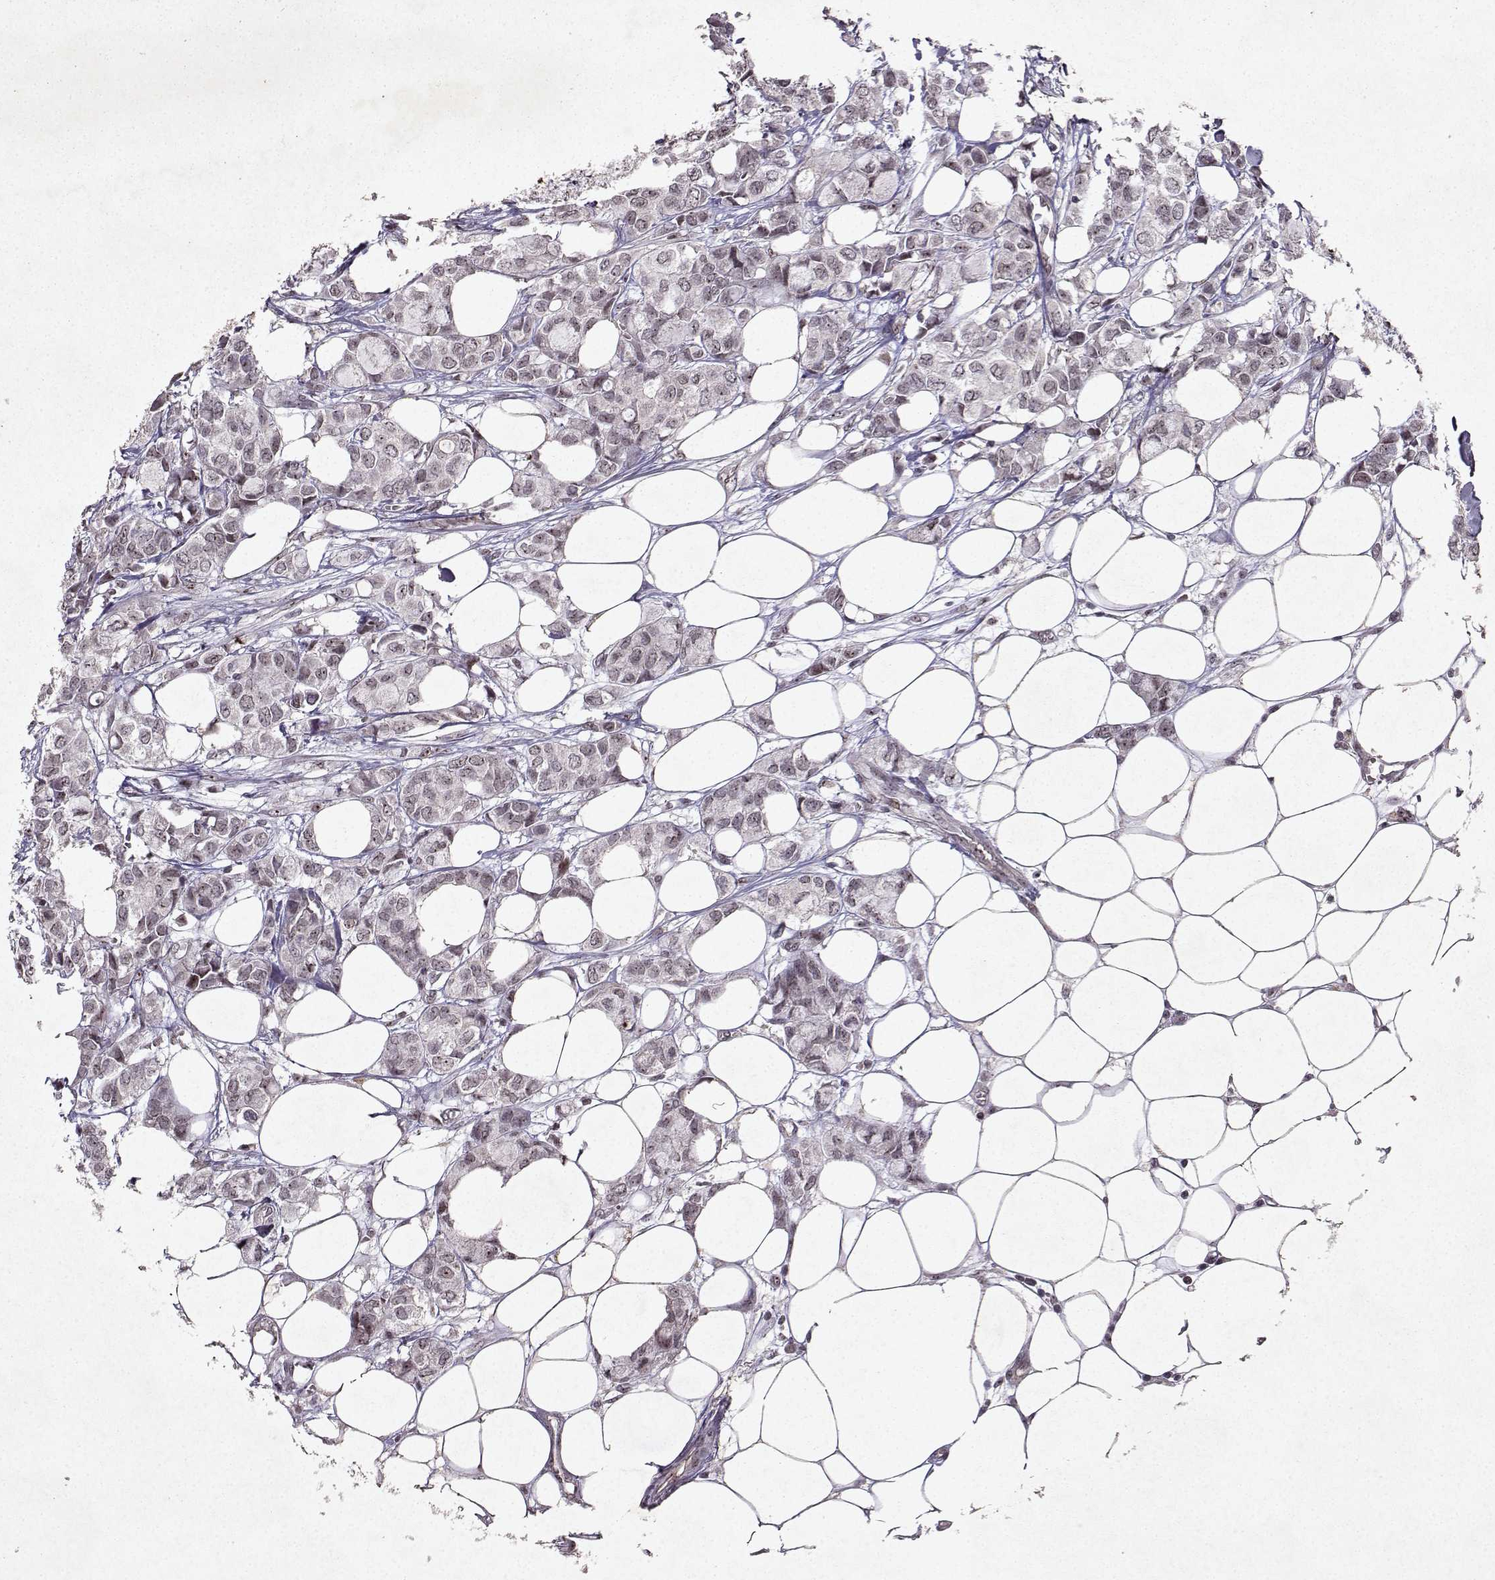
{"staining": {"intensity": "weak", "quantity": "<25%", "location": "nuclear"}, "tissue": "breast cancer", "cell_type": "Tumor cells", "image_type": "cancer", "snomed": [{"axis": "morphology", "description": "Duct carcinoma"}, {"axis": "topography", "description": "Breast"}], "caption": "This is an immunohistochemistry (IHC) image of breast cancer (invasive ductal carcinoma). There is no expression in tumor cells.", "gene": "DDX56", "patient": {"sex": "female", "age": 85}}